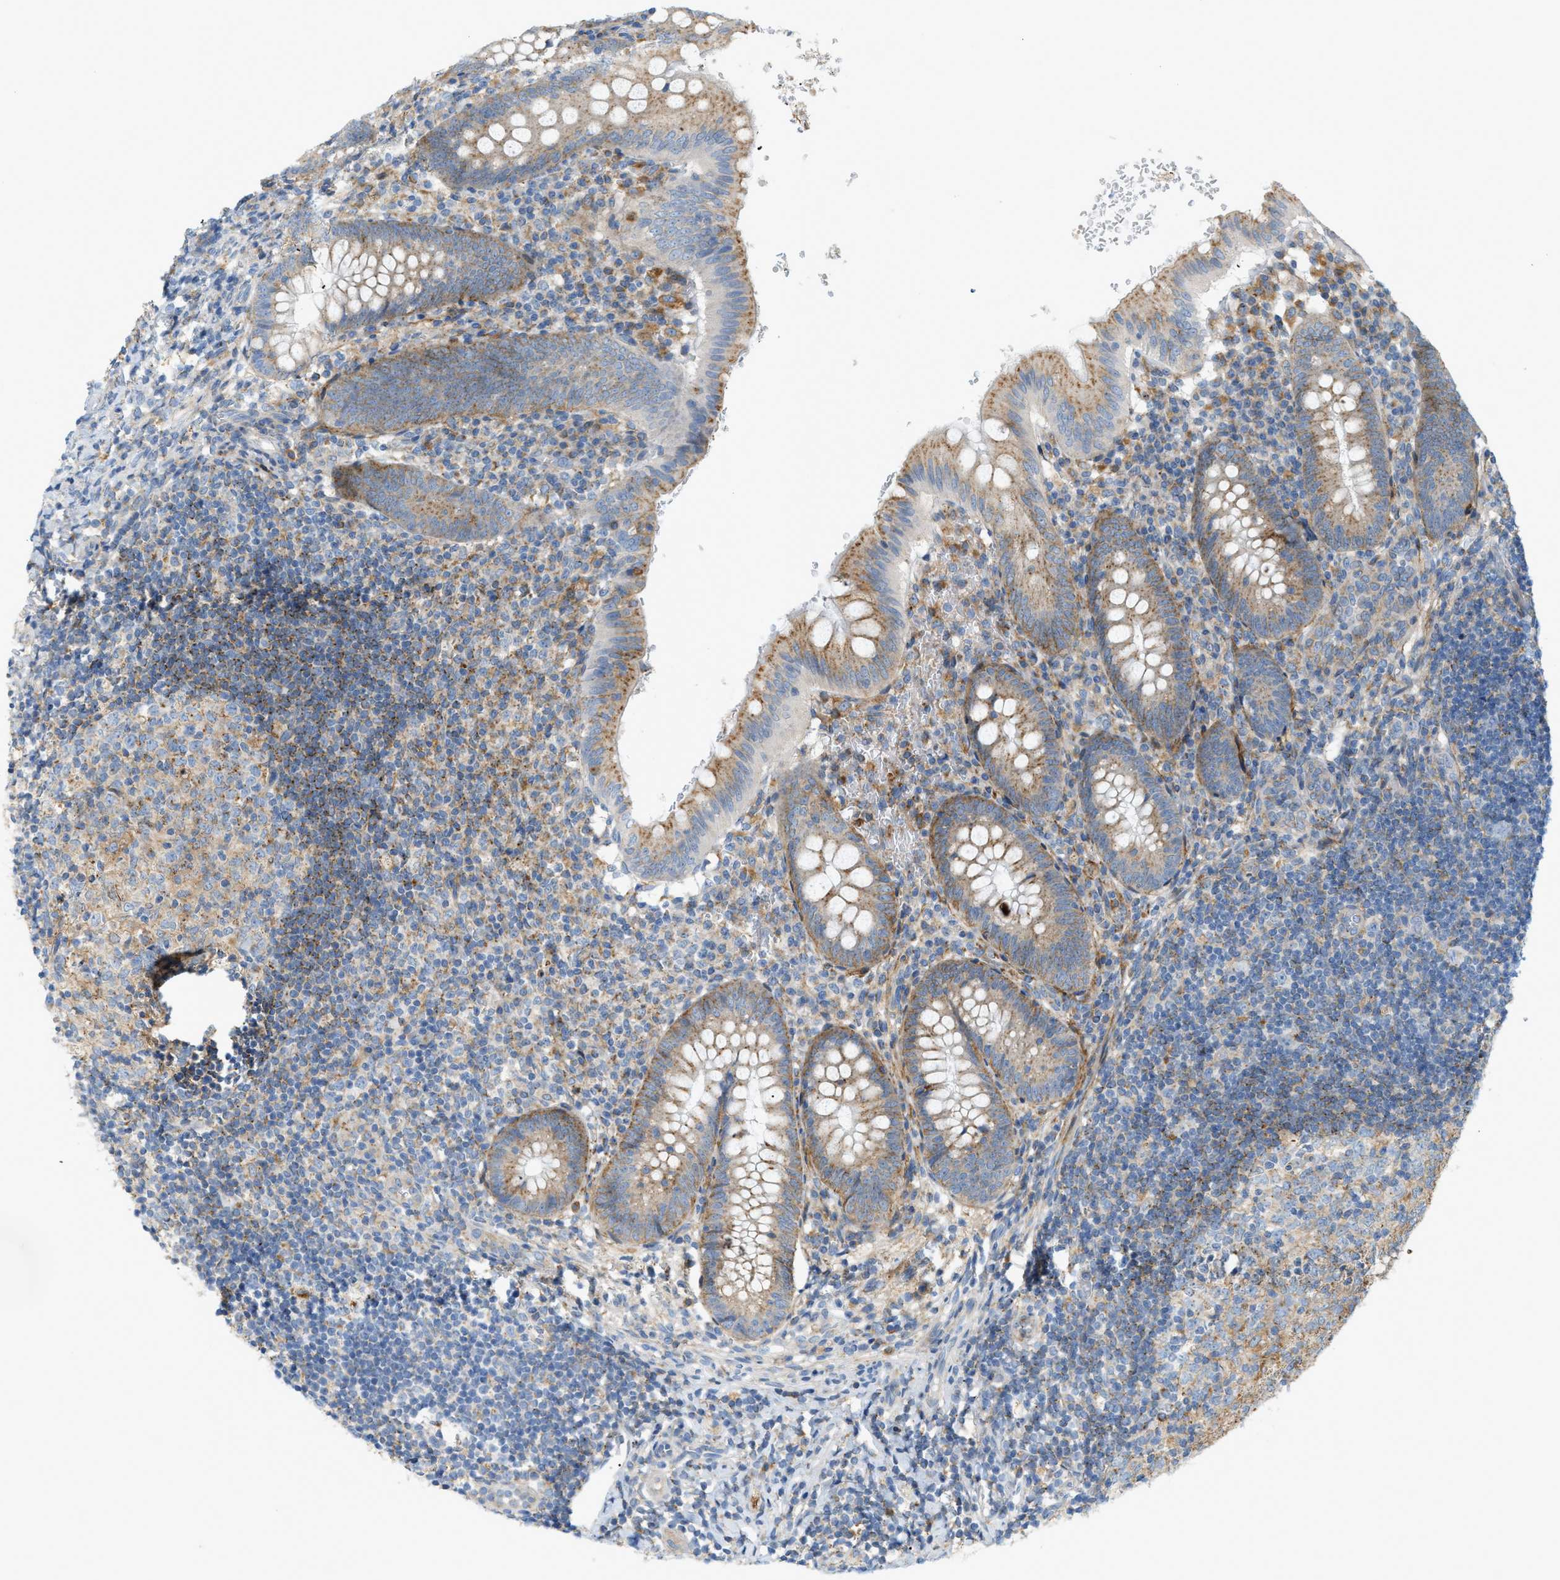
{"staining": {"intensity": "moderate", "quantity": ">75%", "location": "cytoplasmic/membranous"}, "tissue": "appendix", "cell_type": "Glandular cells", "image_type": "normal", "snomed": [{"axis": "morphology", "description": "Normal tissue, NOS"}, {"axis": "topography", "description": "Appendix"}], "caption": "Immunohistochemistry staining of normal appendix, which shows medium levels of moderate cytoplasmic/membranous positivity in approximately >75% of glandular cells indicating moderate cytoplasmic/membranous protein positivity. The staining was performed using DAB (3,3'-diaminobenzidine) (brown) for protein detection and nuclei were counterstained in hematoxylin (blue).", "gene": "LMBRD1", "patient": {"sex": "male", "age": 8}}